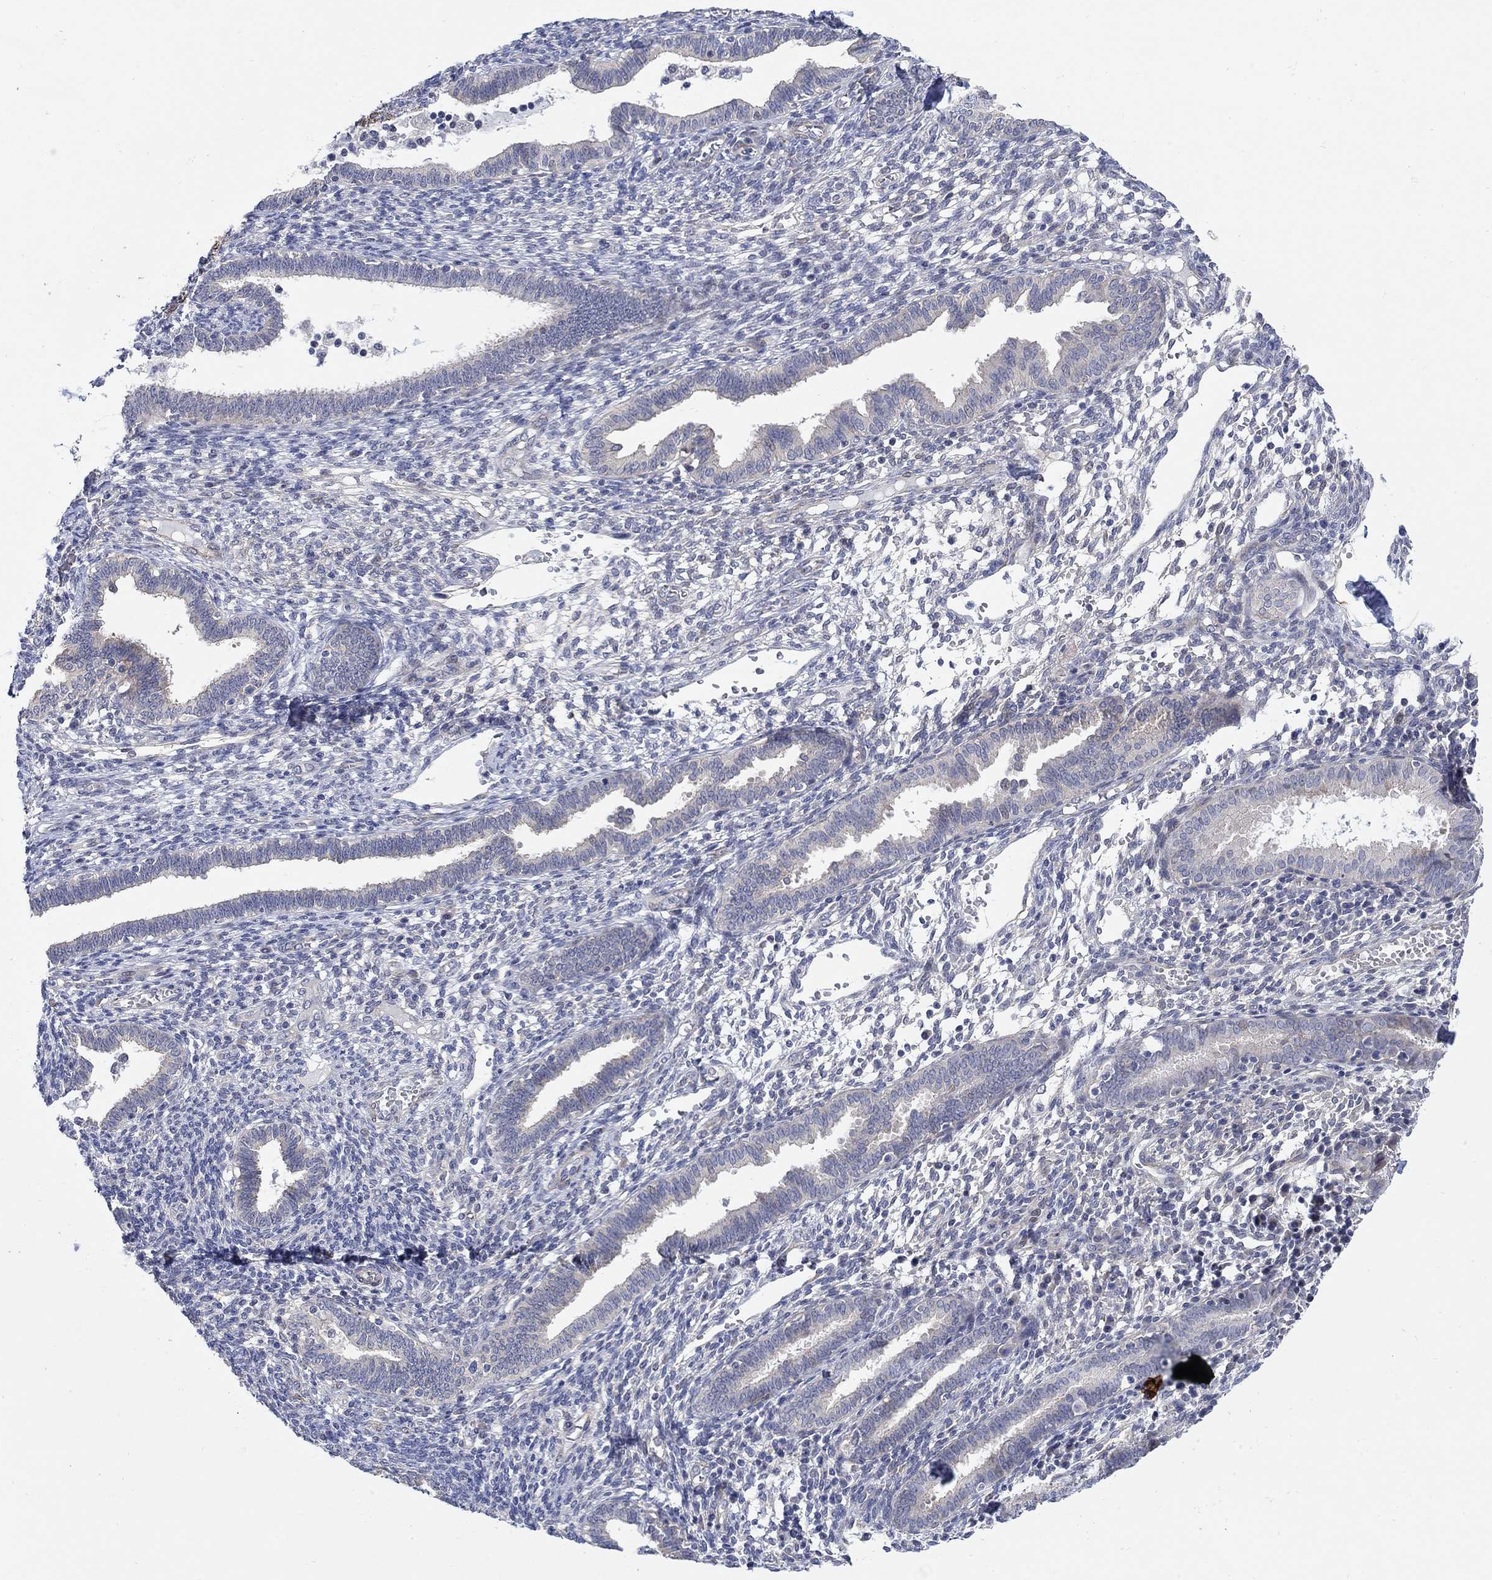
{"staining": {"intensity": "negative", "quantity": "none", "location": "none"}, "tissue": "endometrium", "cell_type": "Cells in endometrial stroma", "image_type": "normal", "snomed": [{"axis": "morphology", "description": "Normal tissue, NOS"}, {"axis": "topography", "description": "Endometrium"}], "caption": "Benign endometrium was stained to show a protein in brown. There is no significant expression in cells in endometrial stroma.", "gene": "SCN7A", "patient": {"sex": "female", "age": 42}}